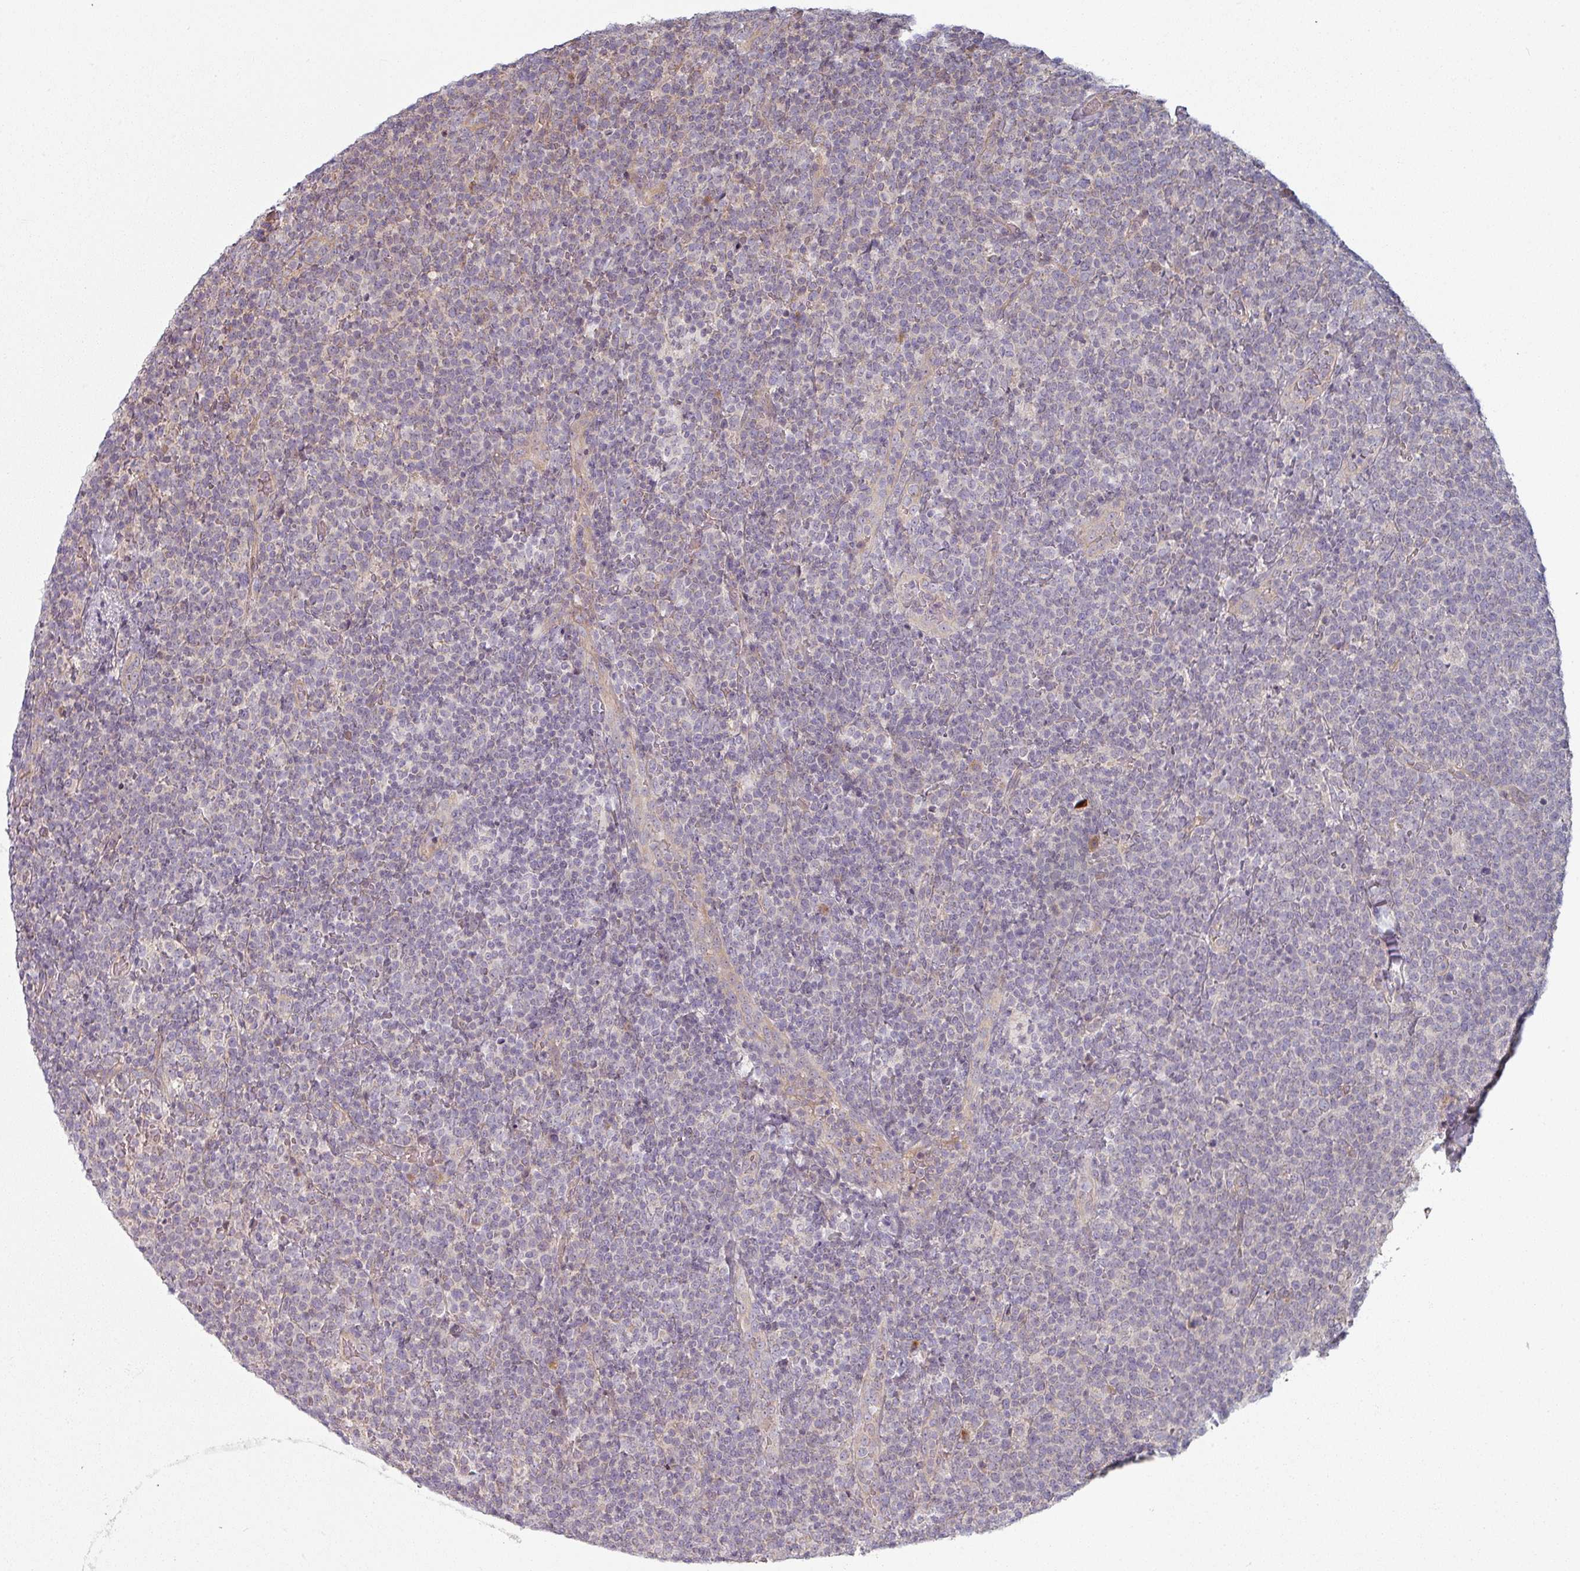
{"staining": {"intensity": "negative", "quantity": "none", "location": "none"}, "tissue": "lymphoma", "cell_type": "Tumor cells", "image_type": "cancer", "snomed": [{"axis": "morphology", "description": "Malignant lymphoma, non-Hodgkin's type, High grade"}, {"axis": "topography", "description": "Lymph node"}], "caption": "Immunohistochemistry (IHC) image of neoplastic tissue: high-grade malignant lymphoma, non-Hodgkin's type stained with DAB (3,3'-diaminobenzidine) displays no significant protein expression in tumor cells.", "gene": "PLEKHJ1", "patient": {"sex": "male", "age": 61}}